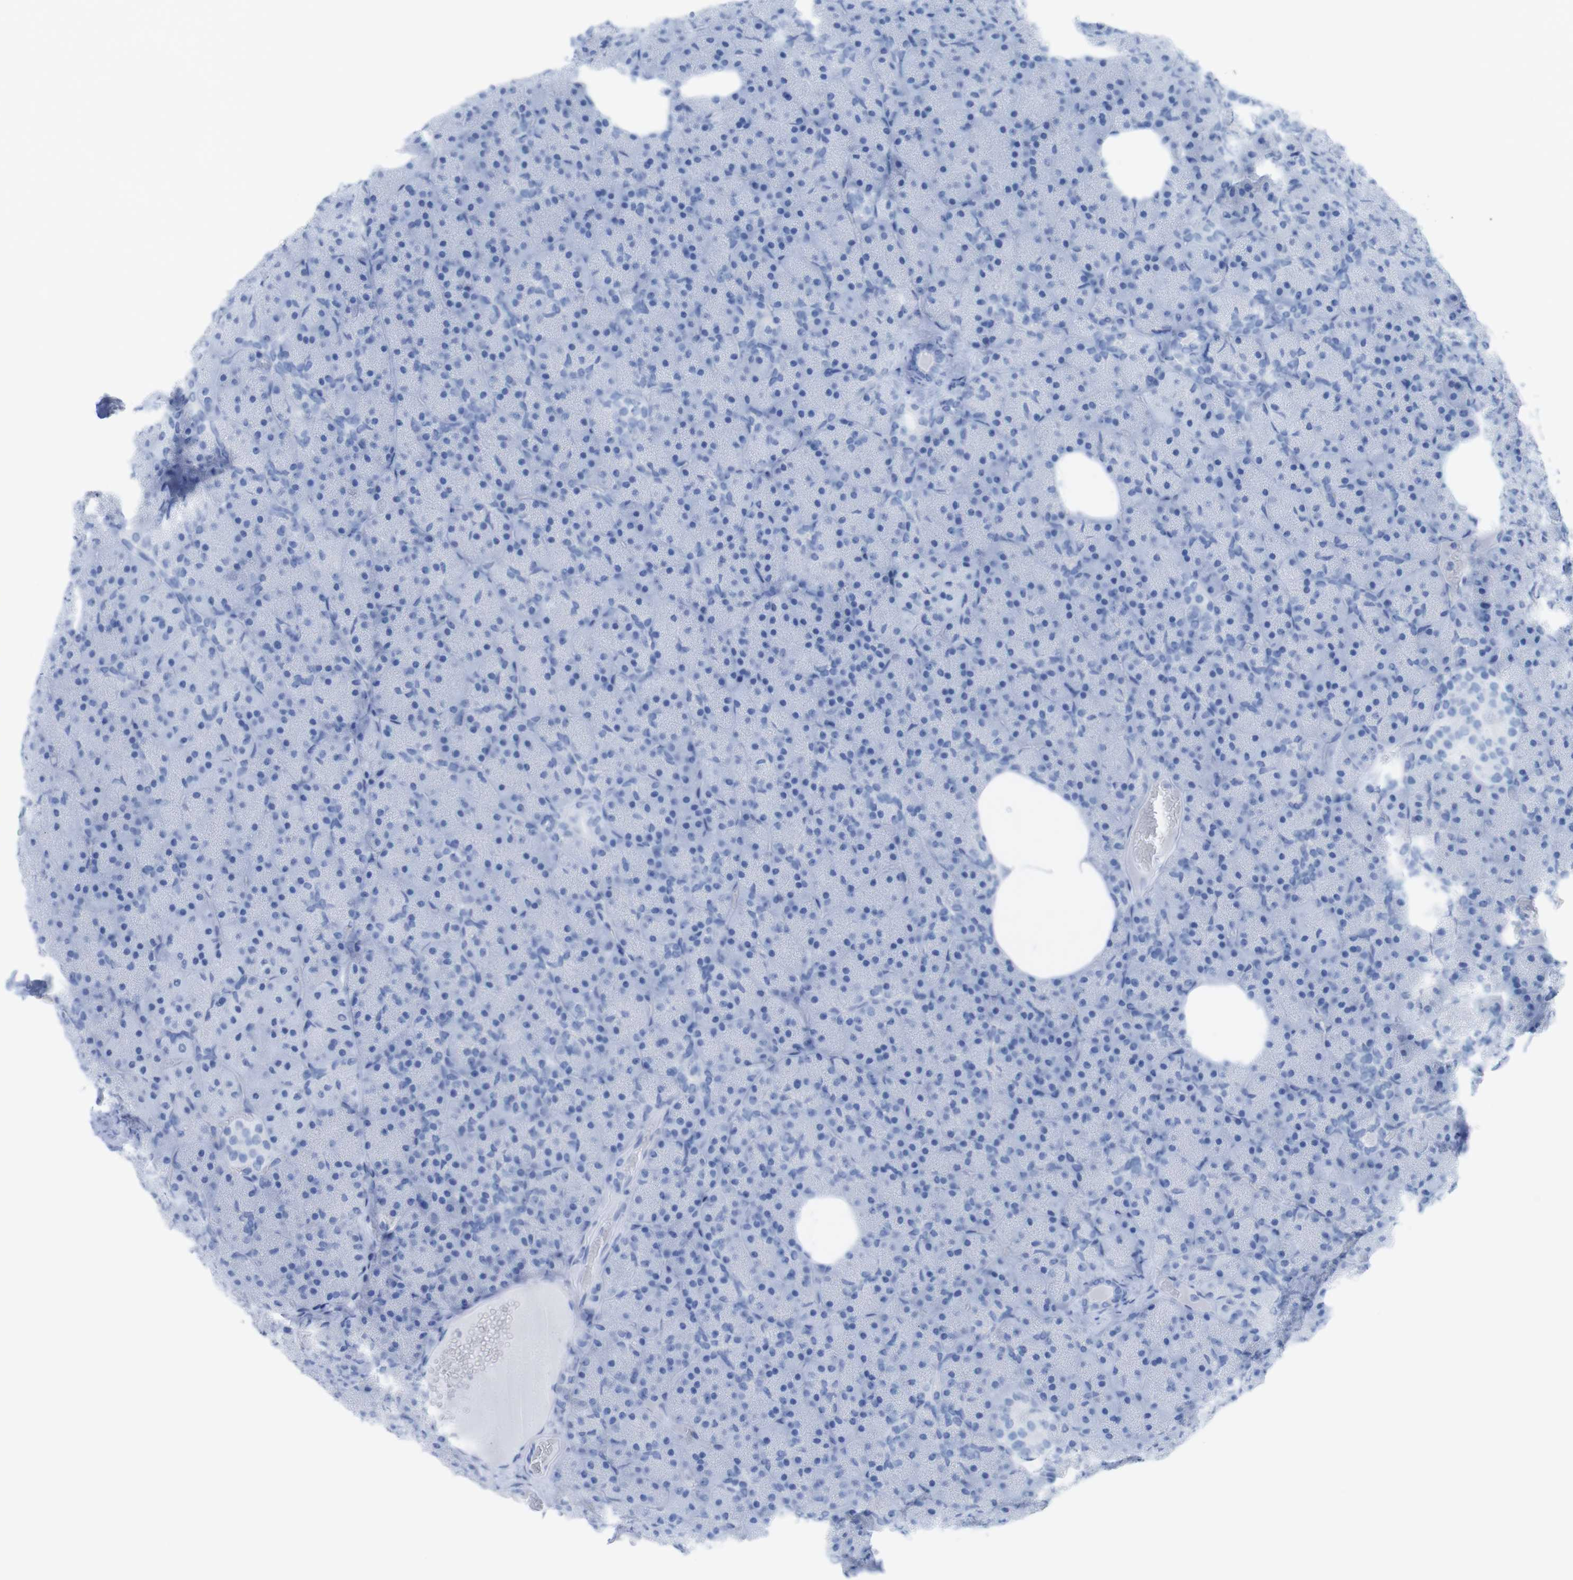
{"staining": {"intensity": "negative", "quantity": "none", "location": "none"}, "tissue": "pancreas", "cell_type": "Exocrine glandular cells", "image_type": "normal", "snomed": [{"axis": "morphology", "description": "Normal tissue, NOS"}, {"axis": "topography", "description": "Pancreas"}], "caption": "Immunohistochemistry micrograph of benign pancreas: pancreas stained with DAB (3,3'-diaminobenzidine) exhibits no significant protein staining in exocrine glandular cells.", "gene": "MYH7", "patient": {"sex": "female", "age": 35}}